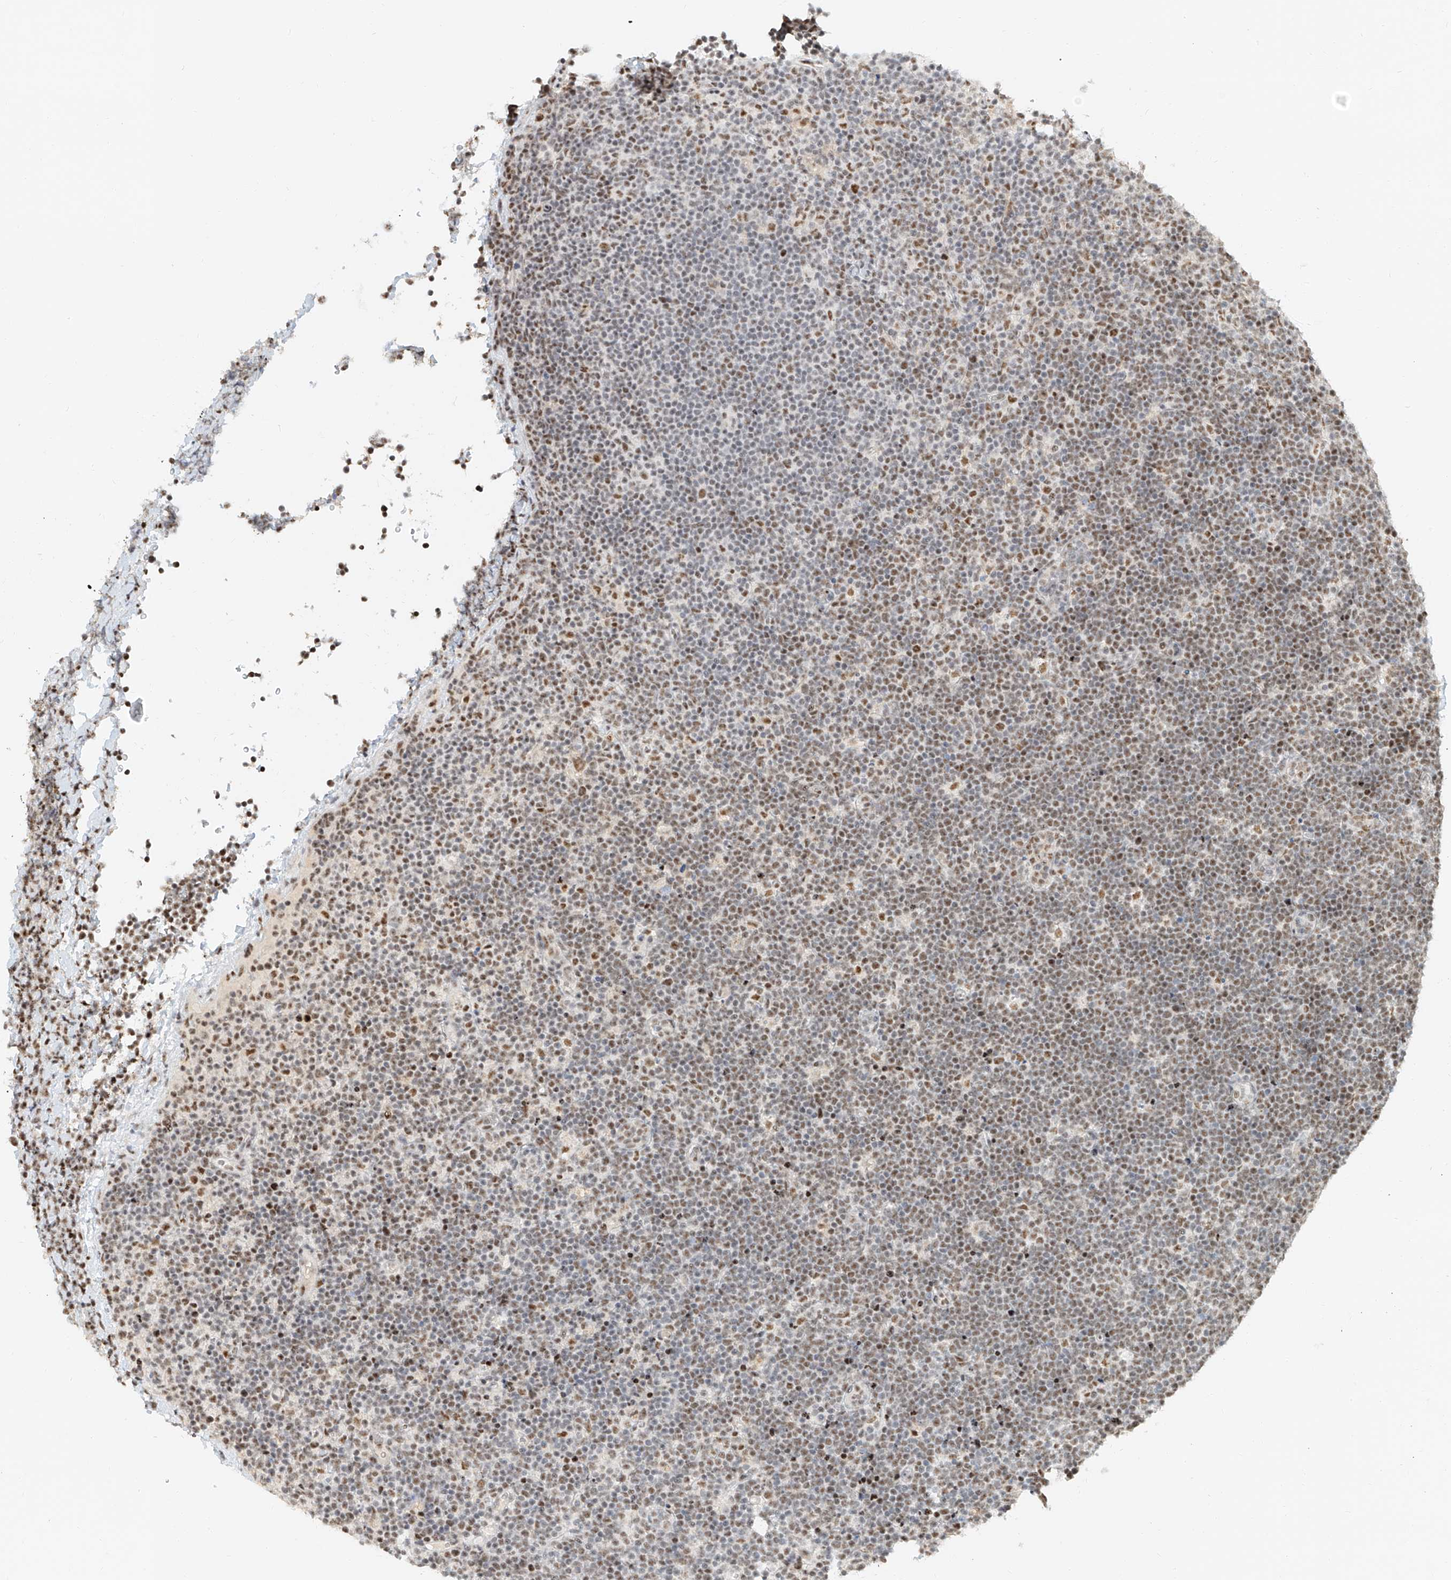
{"staining": {"intensity": "moderate", "quantity": "25%-75%", "location": "nuclear"}, "tissue": "lymphoma", "cell_type": "Tumor cells", "image_type": "cancer", "snomed": [{"axis": "morphology", "description": "Malignant lymphoma, non-Hodgkin's type, High grade"}, {"axis": "topography", "description": "Lymph node"}], "caption": "Immunohistochemistry photomicrograph of human lymphoma stained for a protein (brown), which exhibits medium levels of moderate nuclear staining in approximately 25%-75% of tumor cells.", "gene": "CXorf58", "patient": {"sex": "male", "age": 13}}